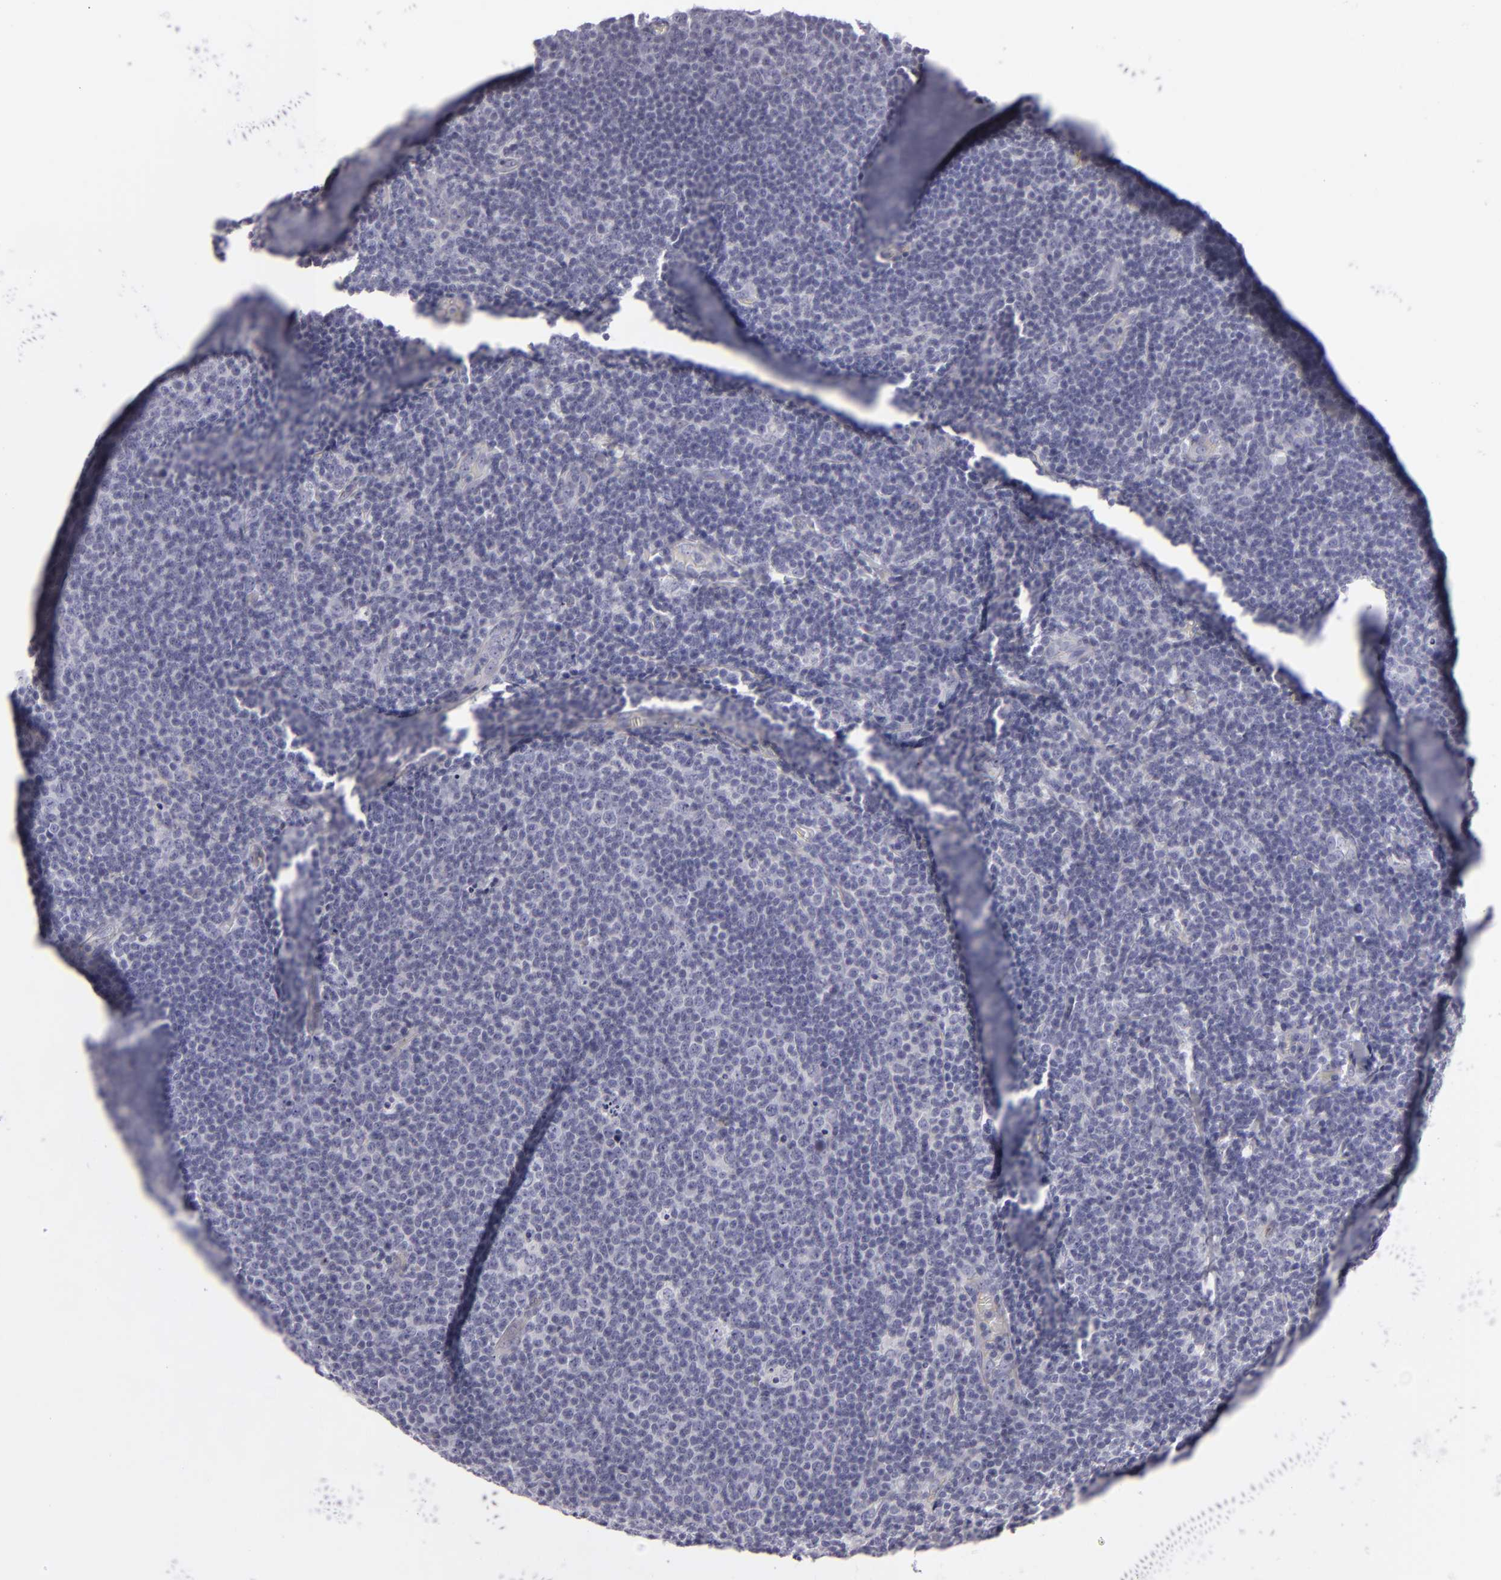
{"staining": {"intensity": "negative", "quantity": "none", "location": "none"}, "tissue": "lymphoma", "cell_type": "Tumor cells", "image_type": "cancer", "snomed": [{"axis": "morphology", "description": "Malignant lymphoma, non-Hodgkin's type, Low grade"}, {"axis": "topography", "description": "Lymph node"}], "caption": "A photomicrograph of human malignant lymphoma, non-Hodgkin's type (low-grade) is negative for staining in tumor cells. The staining was performed using DAB to visualize the protein expression in brown, while the nuclei were stained in blue with hematoxylin (Magnification: 20x).", "gene": "JUP", "patient": {"sex": "male", "age": 74}}